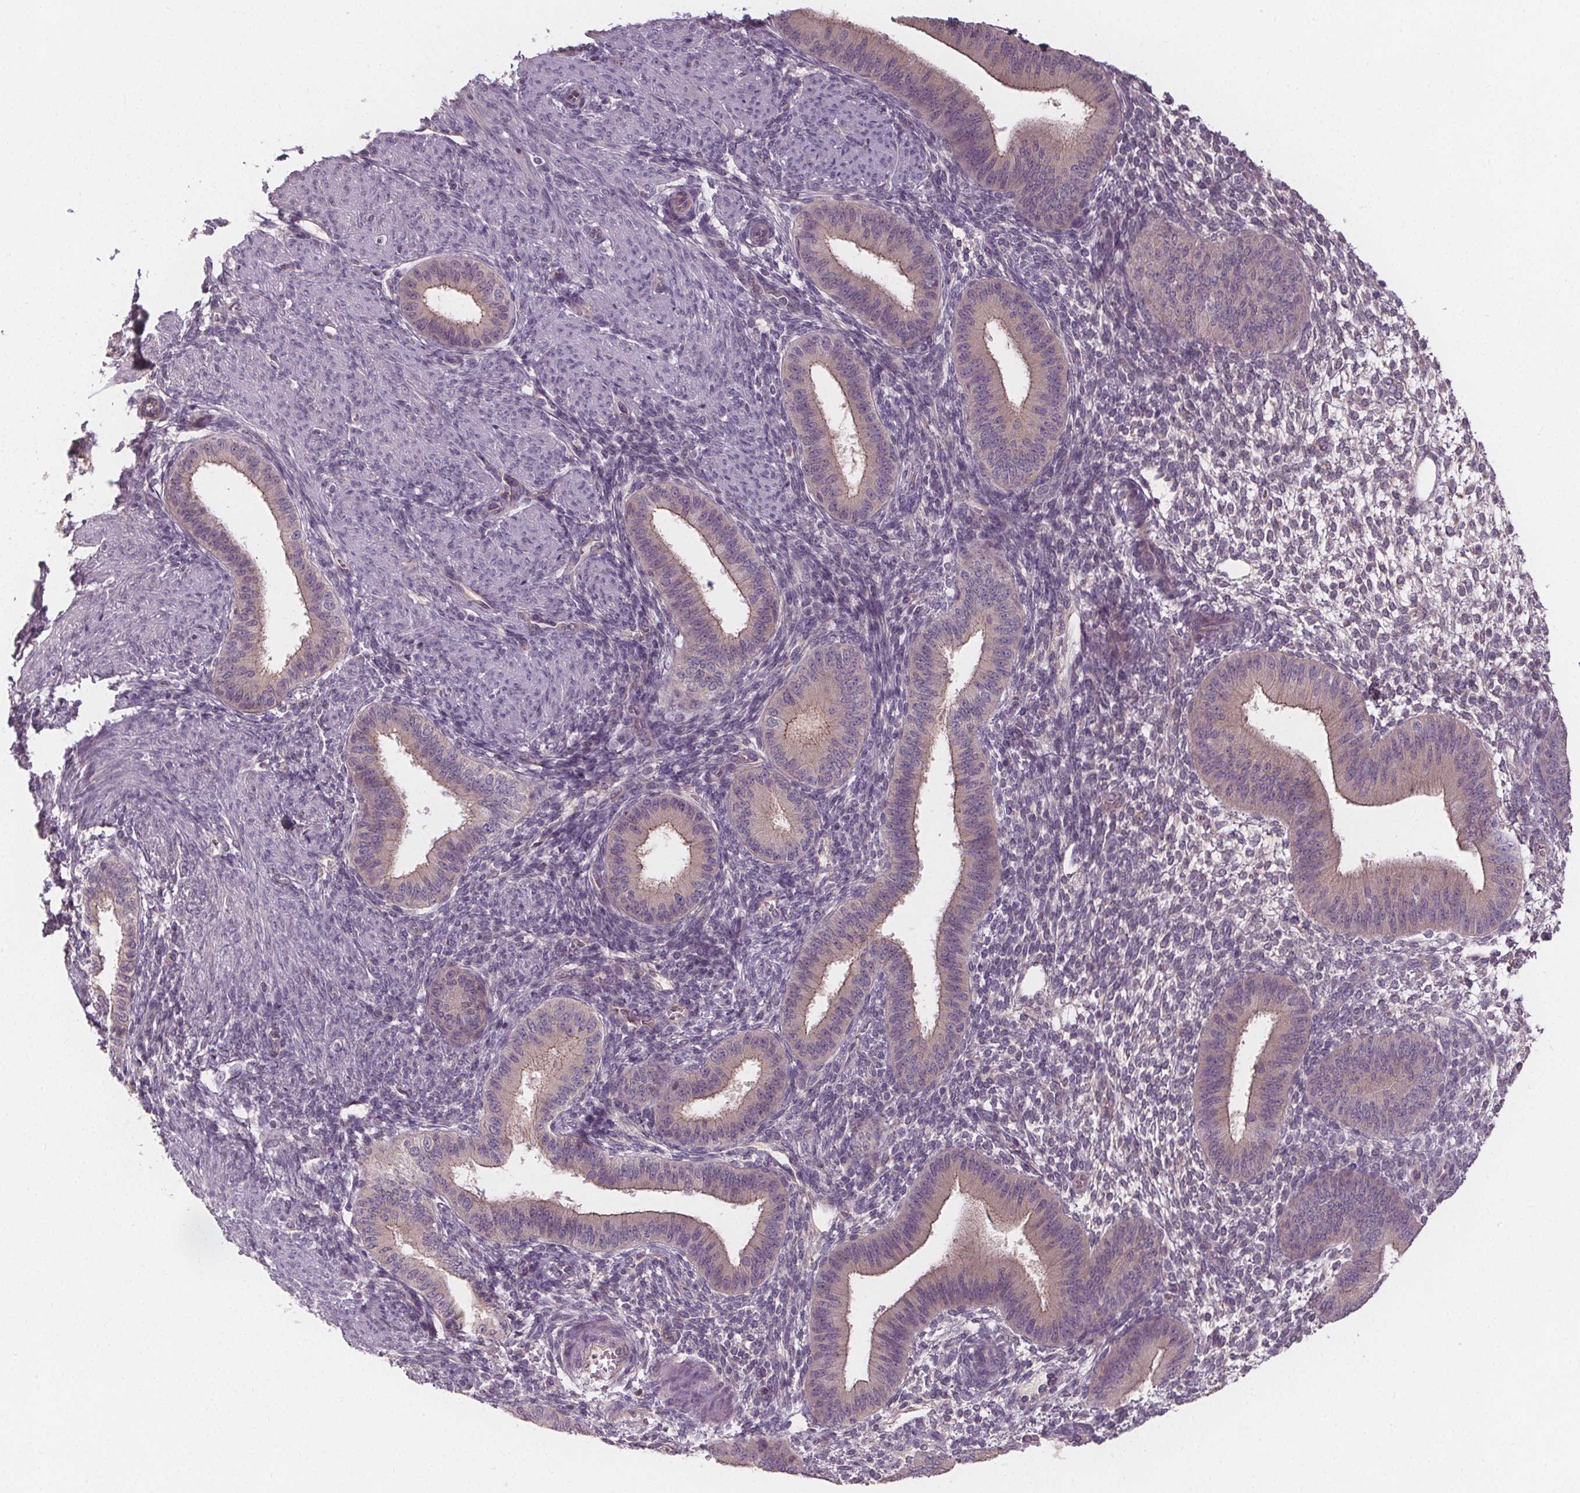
{"staining": {"intensity": "negative", "quantity": "none", "location": "none"}, "tissue": "endometrium", "cell_type": "Cells in endometrial stroma", "image_type": "normal", "snomed": [{"axis": "morphology", "description": "Normal tissue, NOS"}, {"axis": "topography", "description": "Endometrium"}], "caption": "Human endometrium stained for a protein using IHC exhibits no staining in cells in endometrial stroma.", "gene": "VNN1", "patient": {"sex": "female", "age": 39}}